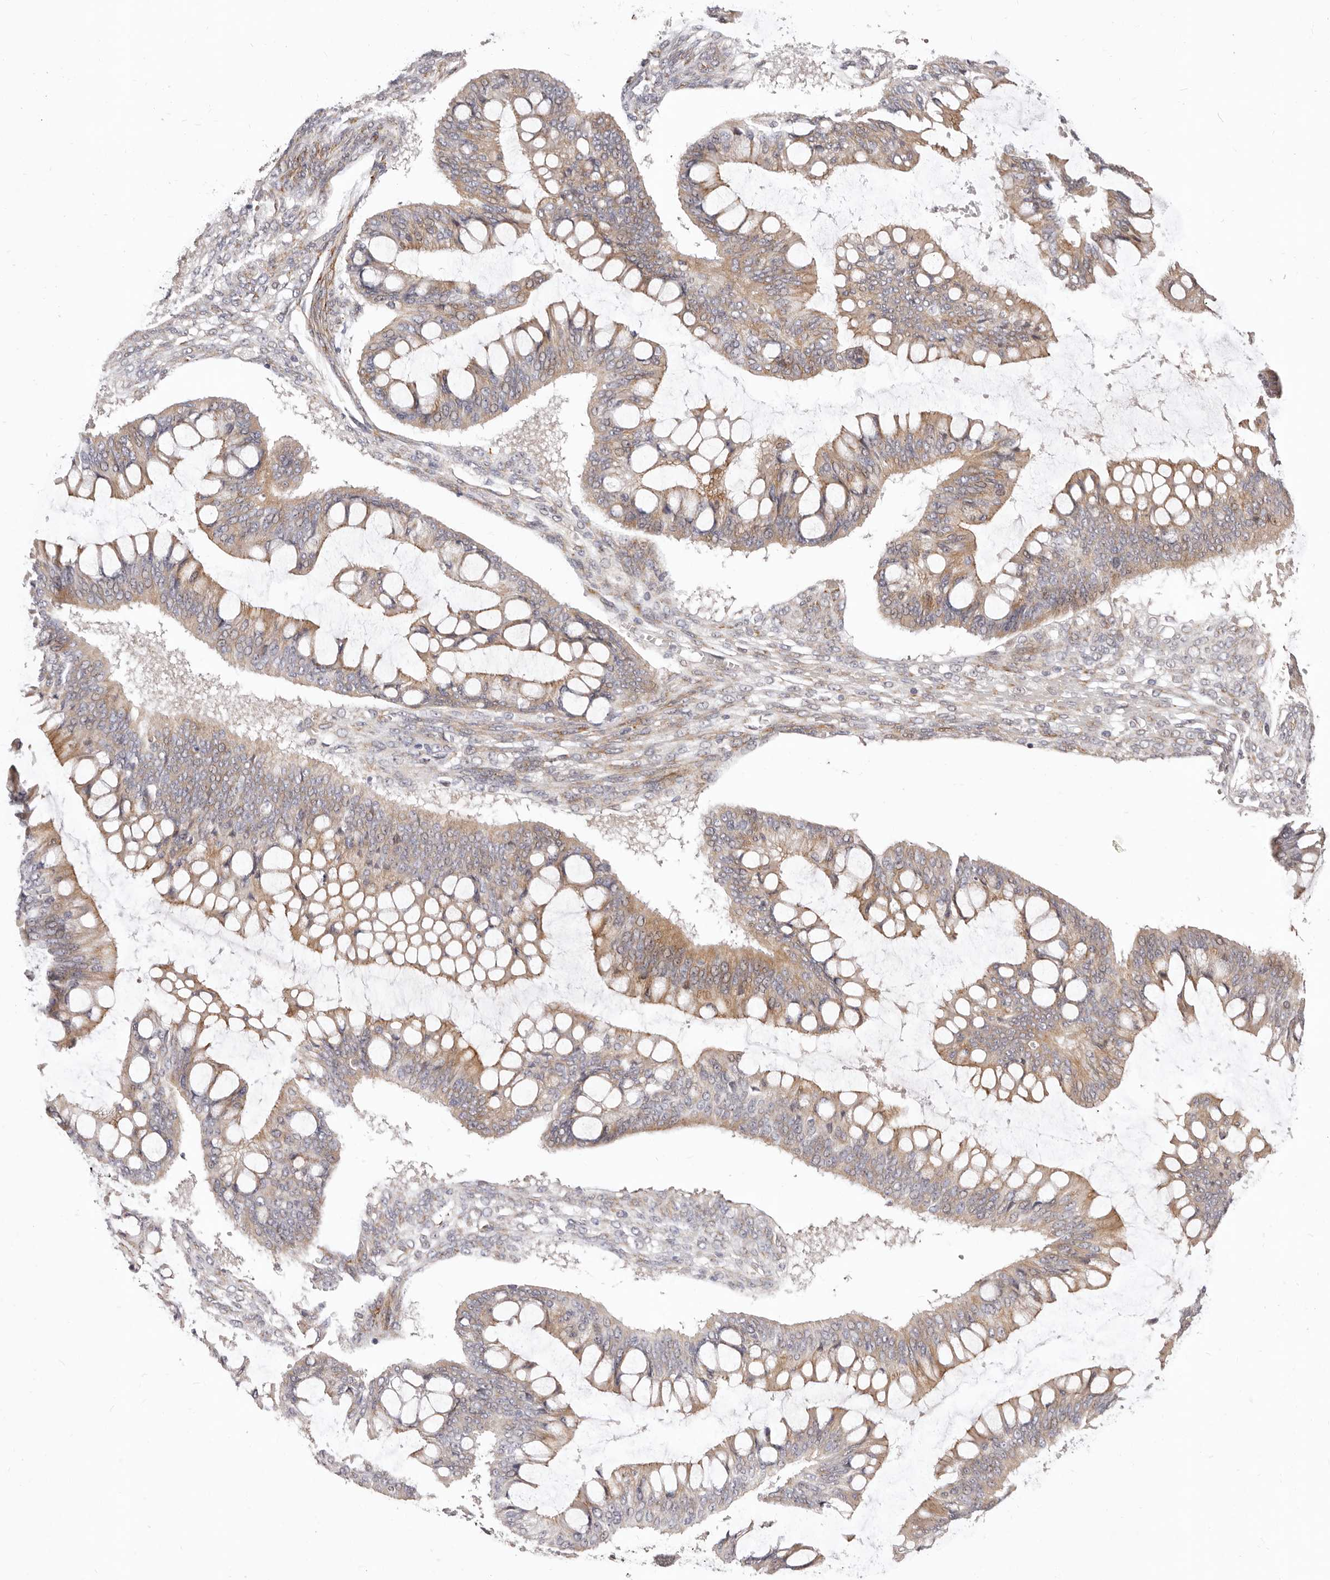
{"staining": {"intensity": "moderate", "quantity": ">75%", "location": "cytoplasmic/membranous"}, "tissue": "ovarian cancer", "cell_type": "Tumor cells", "image_type": "cancer", "snomed": [{"axis": "morphology", "description": "Cystadenocarcinoma, mucinous, NOS"}, {"axis": "topography", "description": "Ovary"}], "caption": "A brown stain highlights moderate cytoplasmic/membranous expression of a protein in ovarian cancer (mucinous cystadenocarcinoma) tumor cells. (Stains: DAB (3,3'-diaminobenzidine) in brown, nuclei in blue, Microscopy: brightfield microscopy at high magnification).", "gene": "SRCAP", "patient": {"sex": "female", "age": 73}}